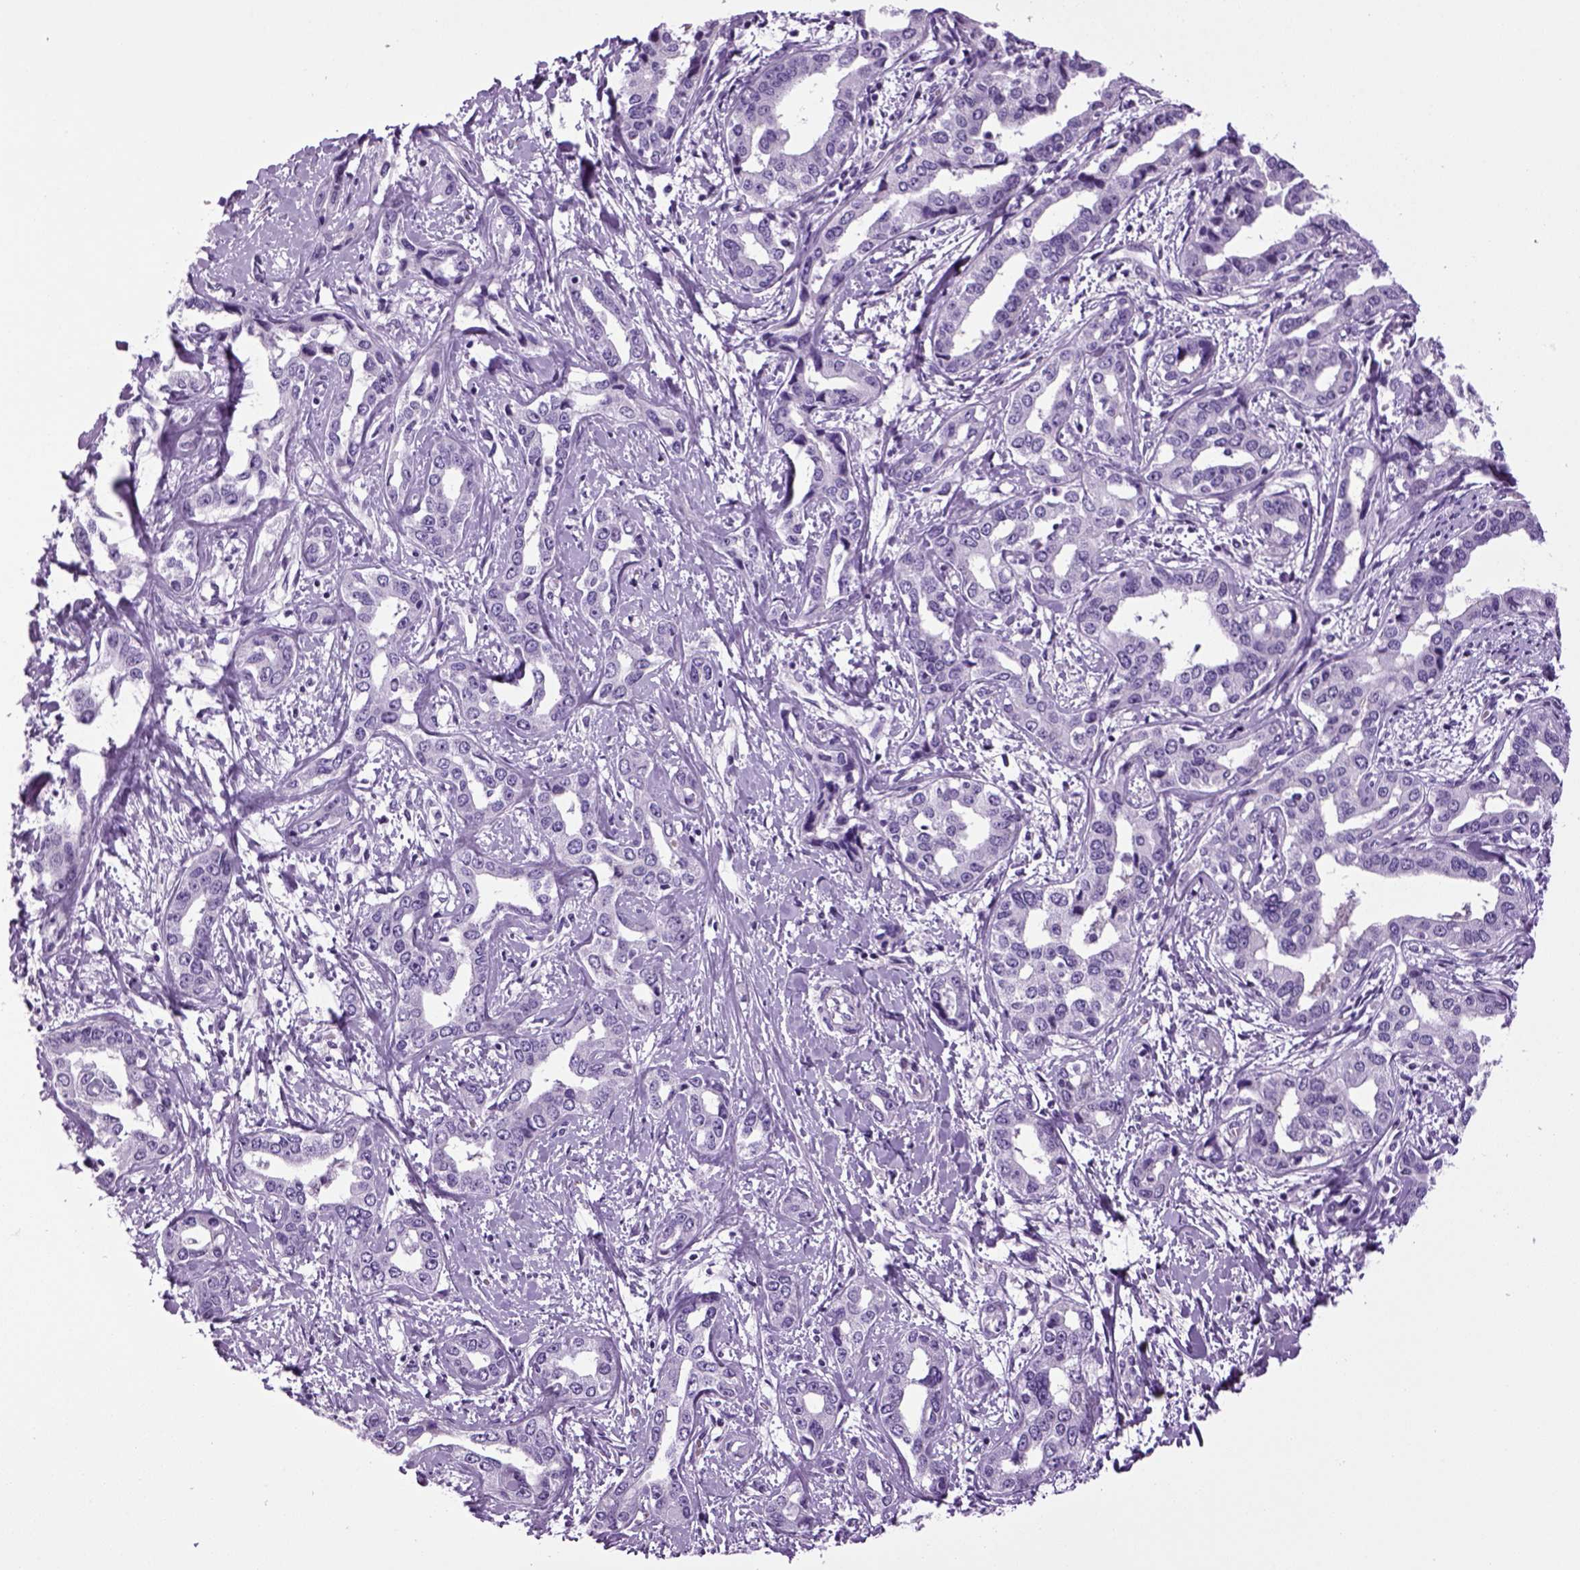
{"staining": {"intensity": "negative", "quantity": "none", "location": "none"}, "tissue": "liver cancer", "cell_type": "Tumor cells", "image_type": "cancer", "snomed": [{"axis": "morphology", "description": "Cholangiocarcinoma"}, {"axis": "topography", "description": "Liver"}], "caption": "A photomicrograph of liver cholangiocarcinoma stained for a protein shows no brown staining in tumor cells.", "gene": "HMCN2", "patient": {"sex": "male", "age": 59}}